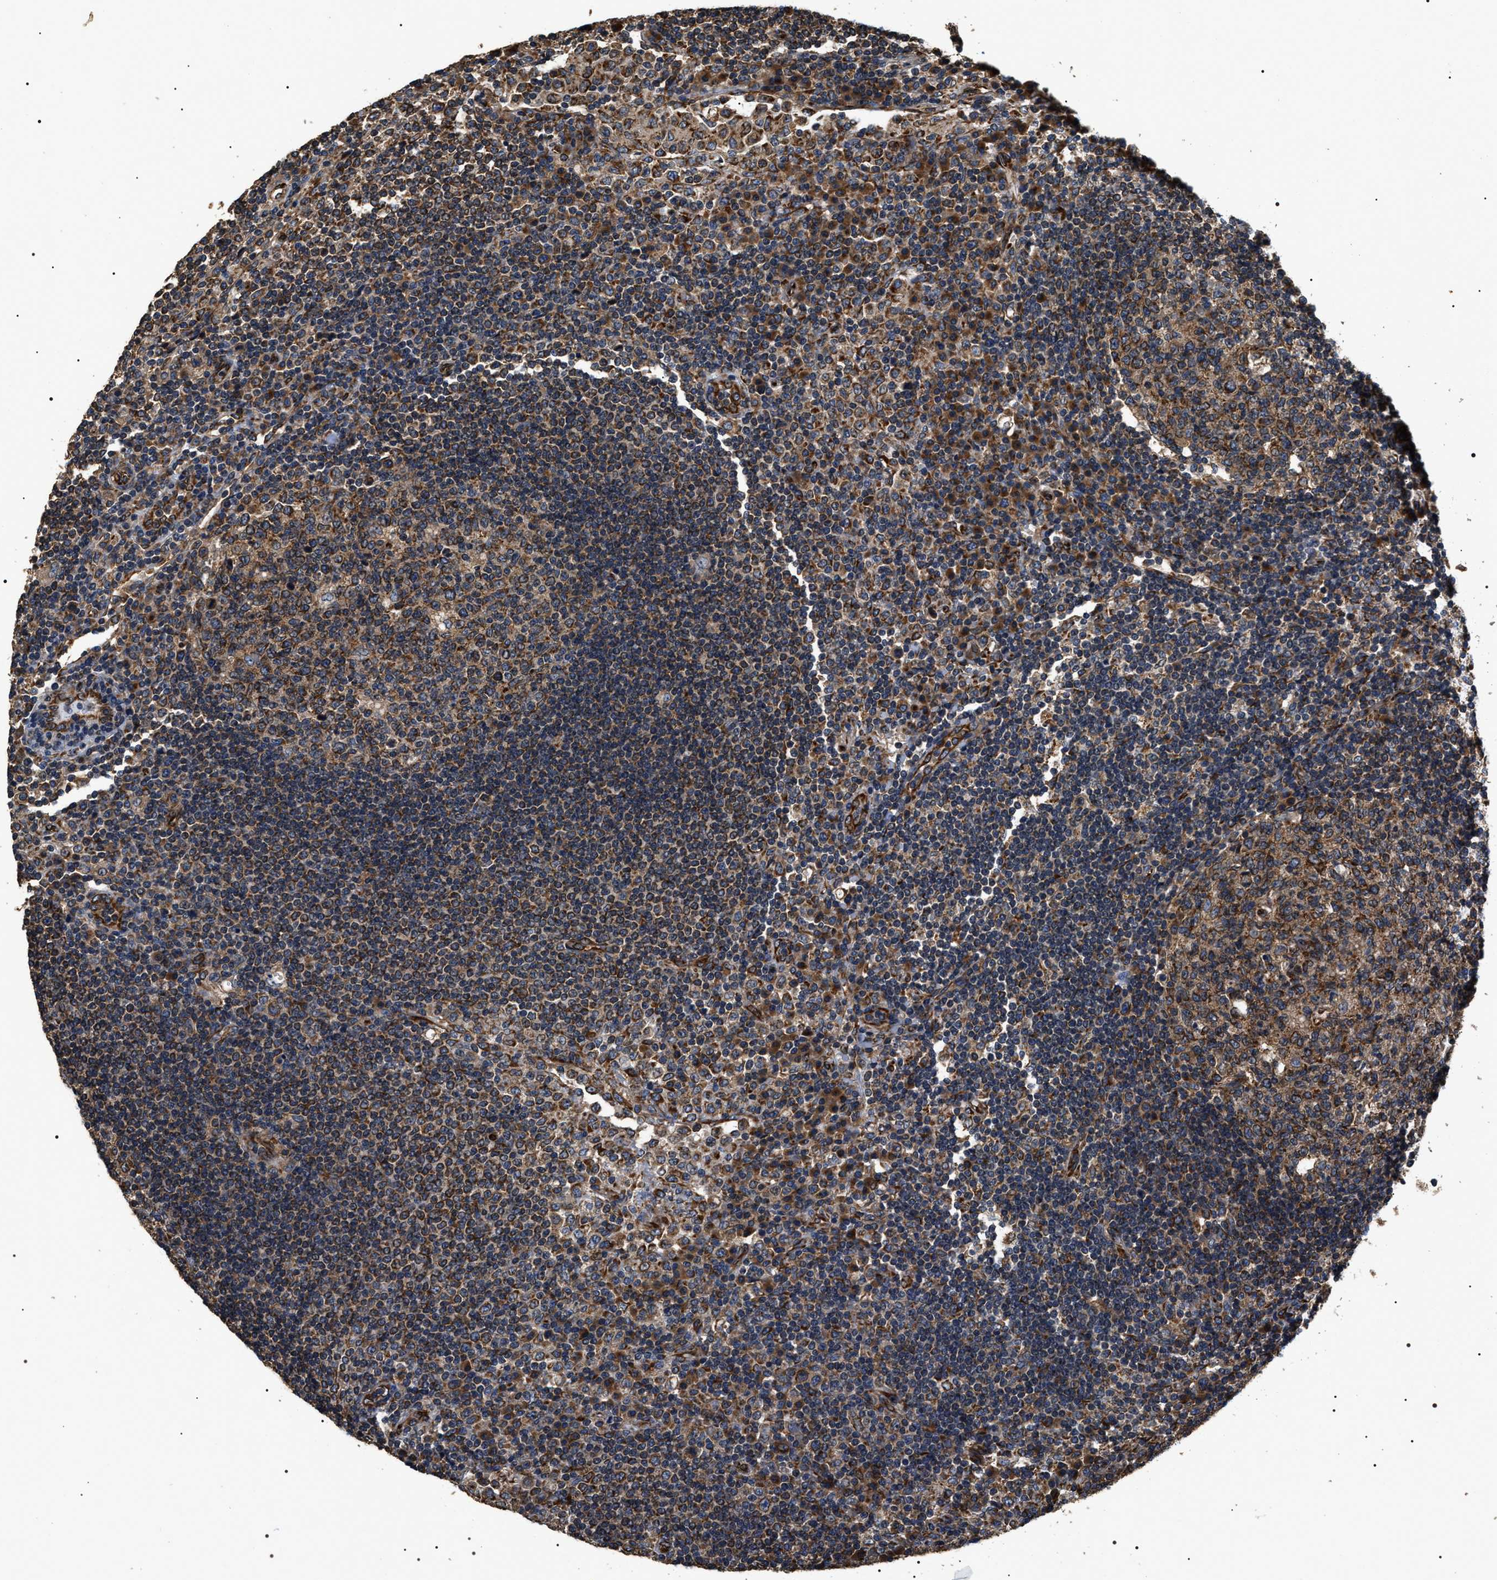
{"staining": {"intensity": "strong", "quantity": ">75%", "location": "cytoplasmic/membranous"}, "tissue": "lymph node", "cell_type": "Germinal center cells", "image_type": "normal", "snomed": [{"axis": "morphology", "description": "Normal tissue, NOS"}, {"axis": "topography", "description": "Lymph node"}], "caption": "Immunohistochemical staining of normal human lymph node demonstrates high levels of strong cytoplasmic/membranous positivity in about >75% of germinal center cells. Nuclei are stained in blue.", "gene": "KTN1", "patient": {"sex": "female", "age": 53}}